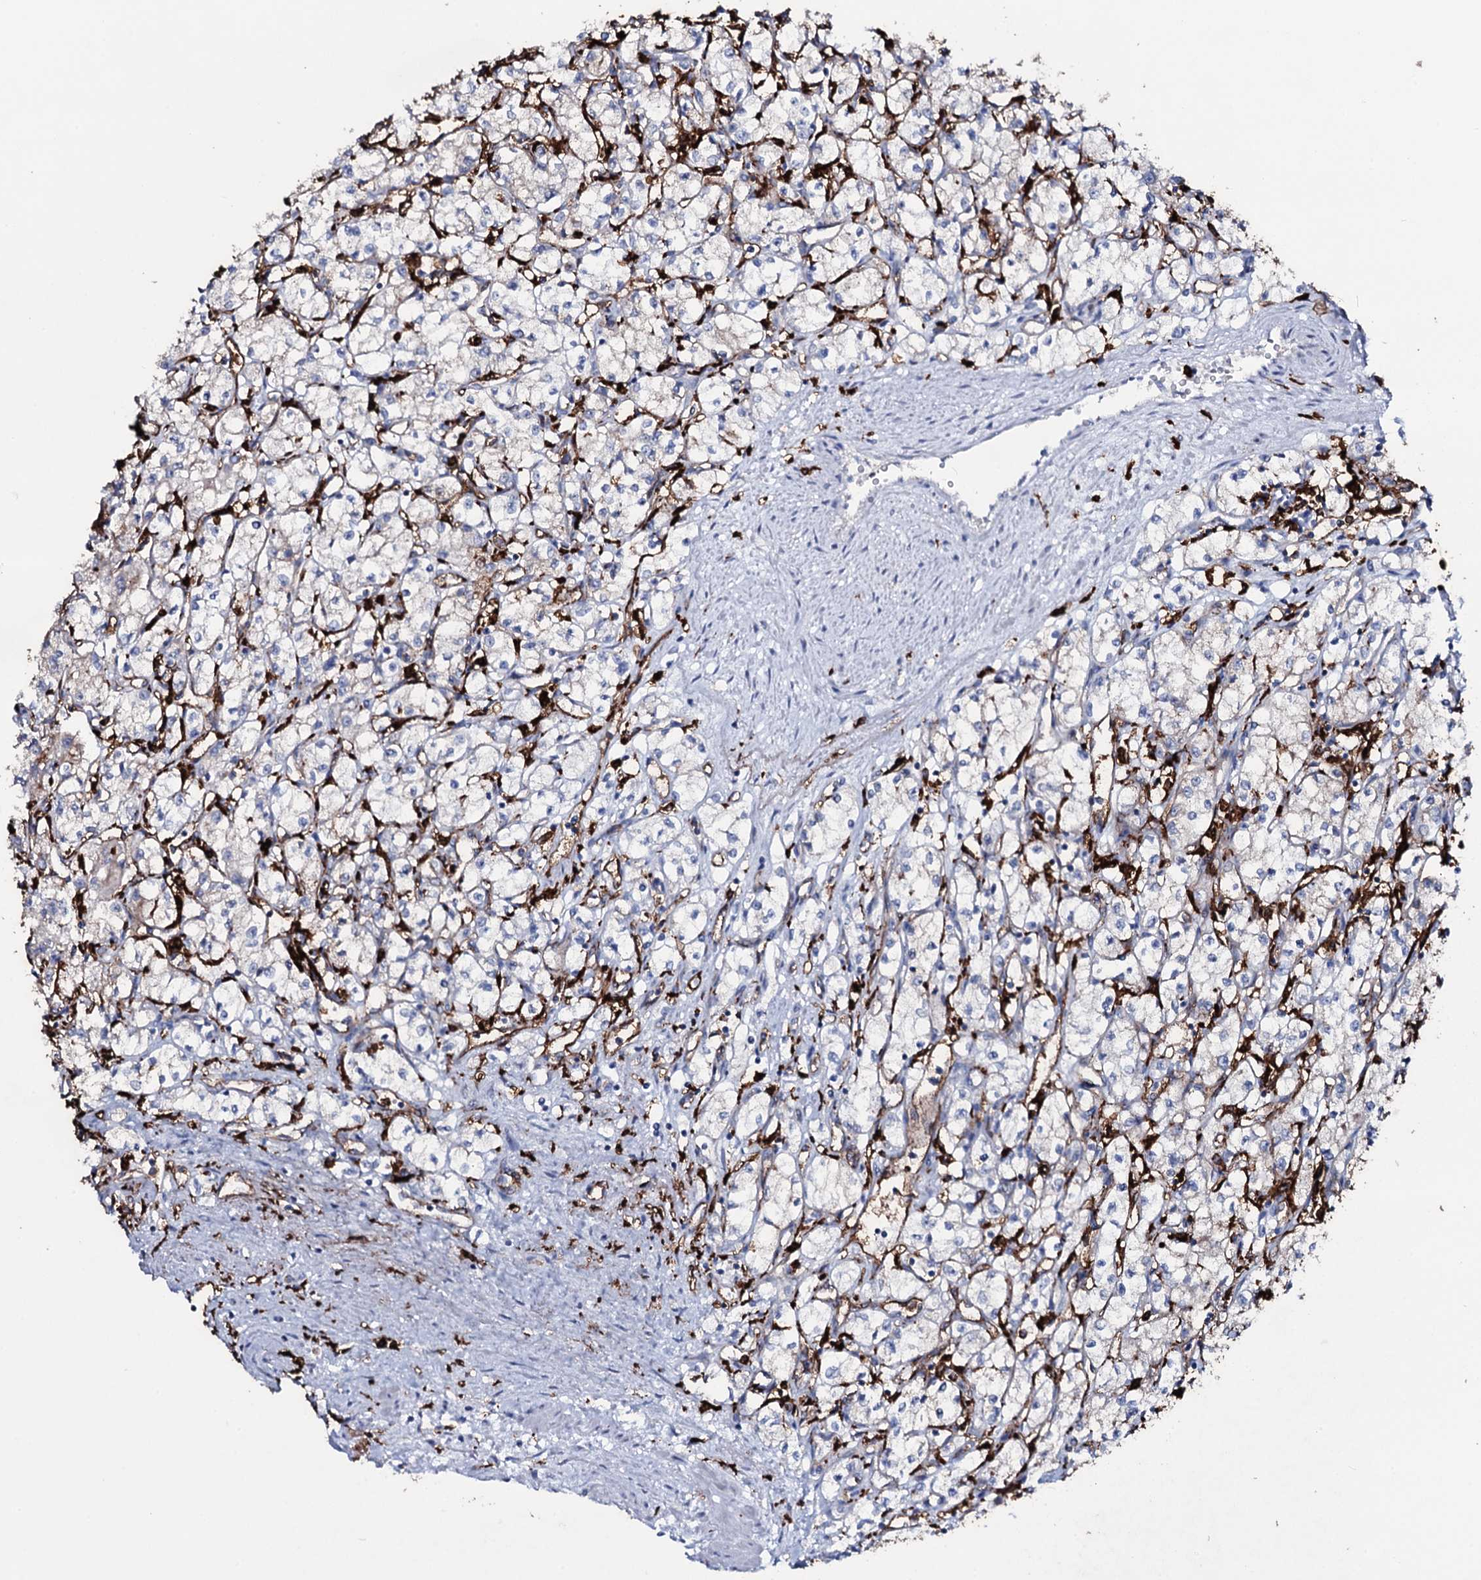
{"staining": {"intensity": "negative", "quantity": "none", "location": "none"}, "tissue": "renal cancer", "cell_type": "Tumor cells", "image_type": "cancer", "snomed": [{"axis": "morphology", "description": "Adenocarcinoma, NOS"}, {"axis": "topography", "description": "Kidney"}], "caption": "Adenocarcinoma (renal) was stained to show a protein in brown. There is no significant staining in tumor cells.", "gene": "OSBPL2", "patient": {"sex": "male", "age": 59}}